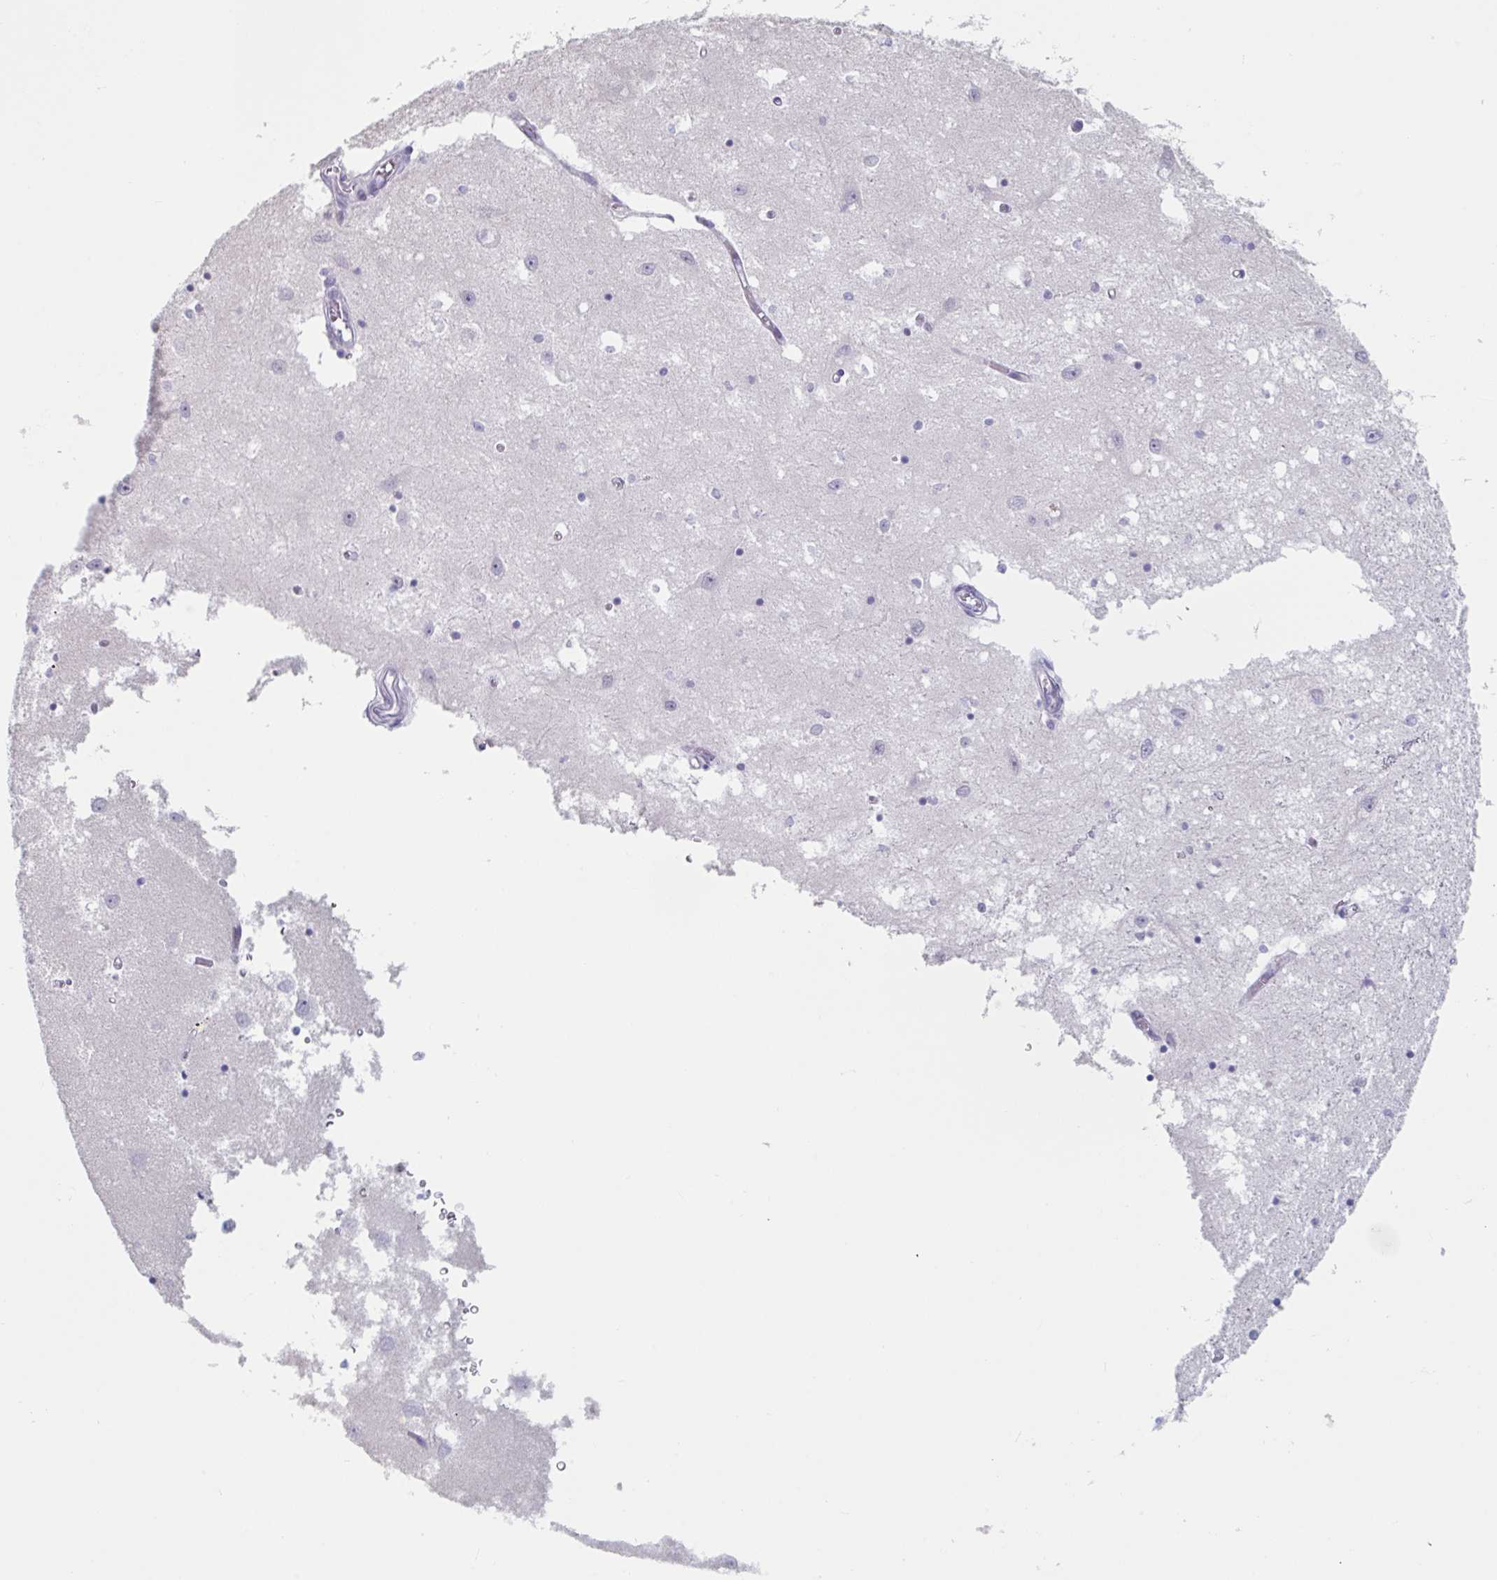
{"staining": {"intensity": "negative", "quantity": "none", "location": "none"}, "tissue": "caudate", "cell_type": "Glial cells", "image_type": "normal", "snomed": [{"axis": "morphology", "description": "Normal tissue, NOS"}, {"axis": "topography", "description": "Lateral ventricle wall"}], "caption": "Immunohistochemical staining of unremarkable human caudate shows no significant staining in glial cells. The staining was performed using DAB (3,3'-diaminobenzidine) to visualize the protein expression in brown, while the nuclei were stained in blue with hematoxylin (Magnification: 20x).", "gene": "FOXA1", "patient": {"sex": "male", "age": 70}}